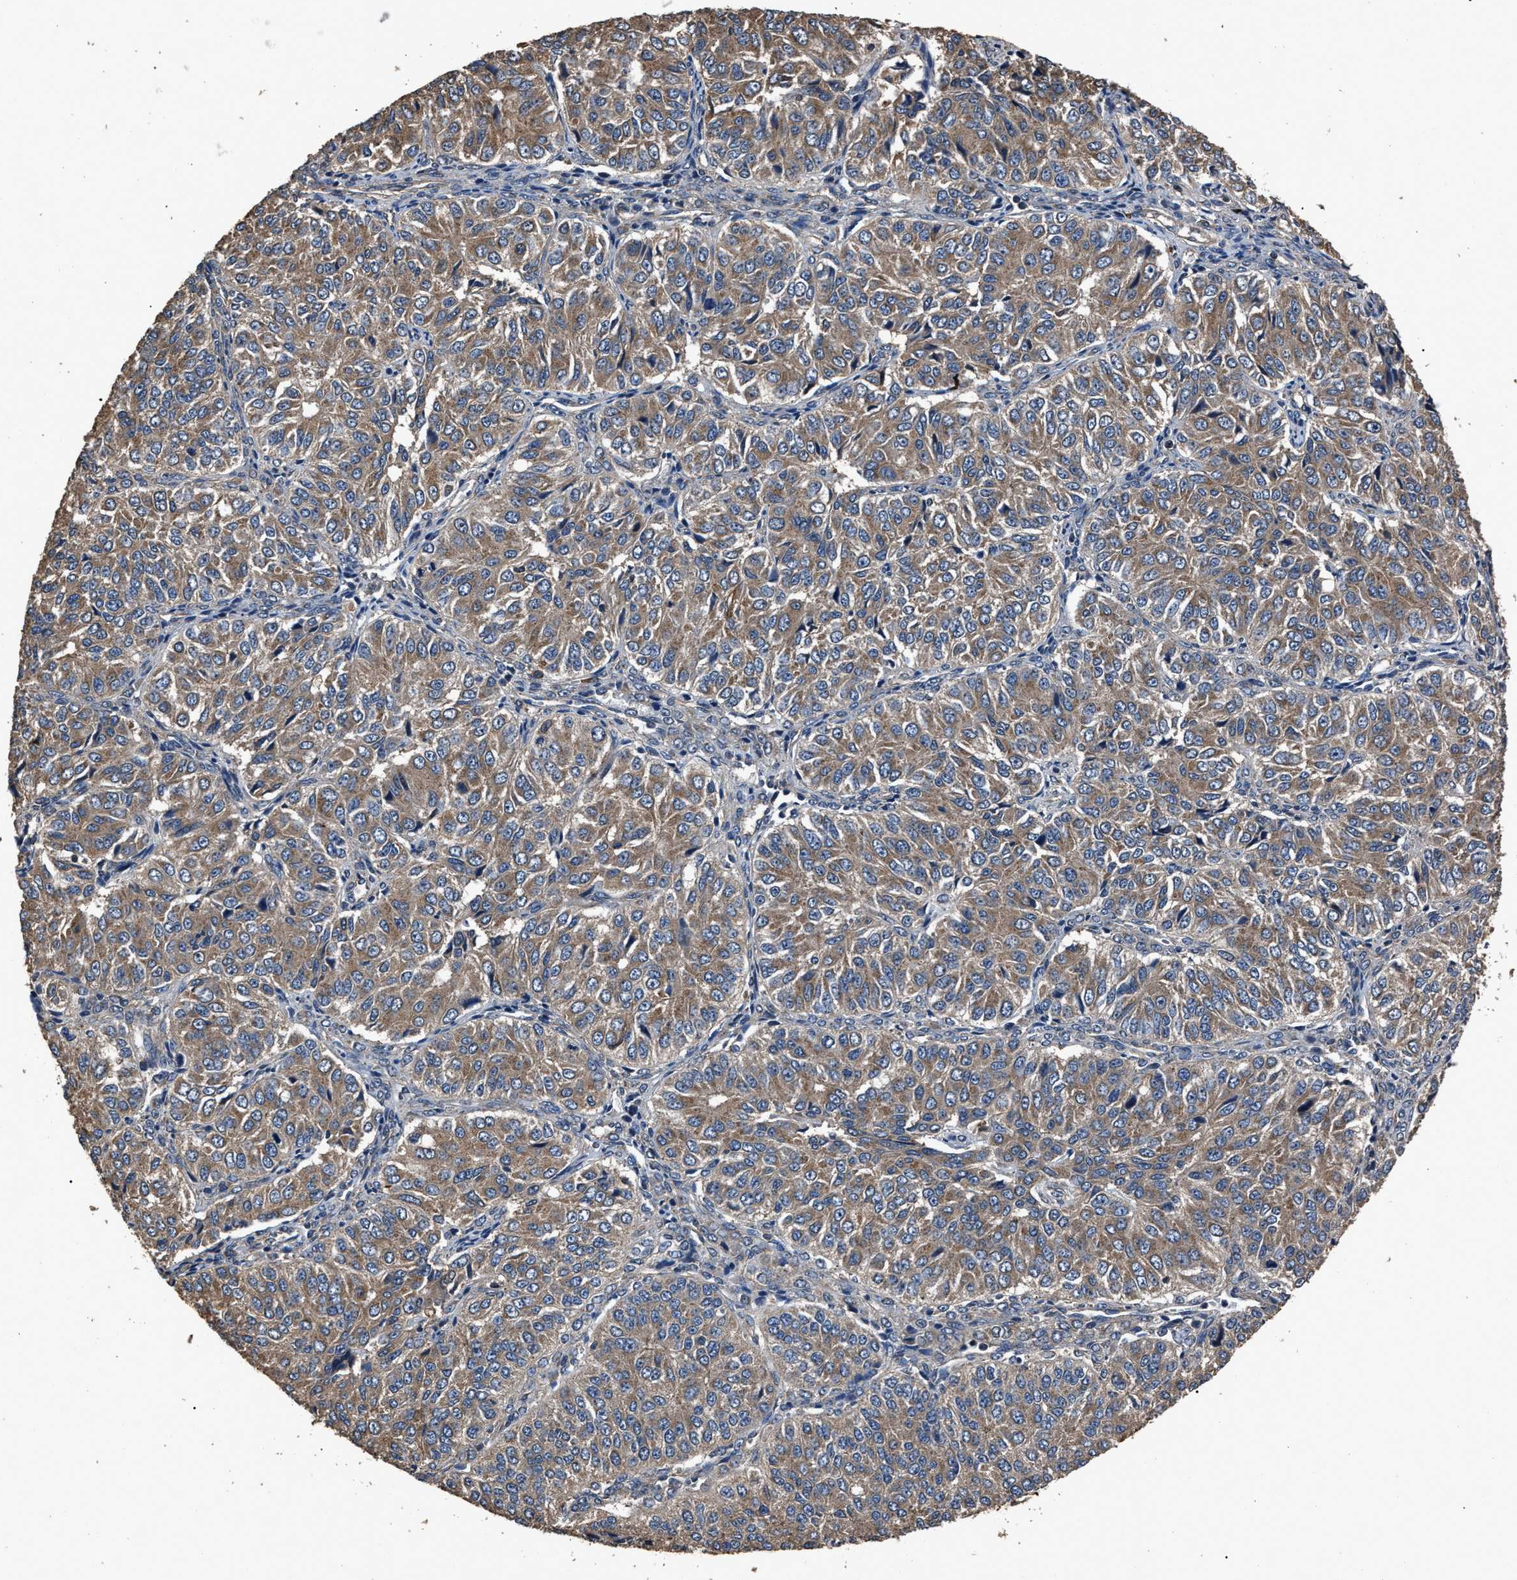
{"staining": {"intensity": "moderate", "quantity": ">75%", "location": "cytoplasmic/membranous"}, "tissue": "ovarian cancer", "cell_type": "Tumor cells", "image_type": "cancer", "snomed": [{"axis": "morphology", "description": "Carcinoma, endometroid"}, {"axis": "topography", "description": "Ovary"}], "caption": "Immunohistochemistry histopathology image of neoplastic tissue: human ovarian cancer (endometroid carcinoma) stained using immunohistochemistry shows medium levels of moderate protein expression localized specifically in the cytoplasmic/membranous of tumor cells, appearing as a cytoplasmic/membranous brown color.", "gene": "RNF216", "patient": {"sex": "female", "age": 51}}